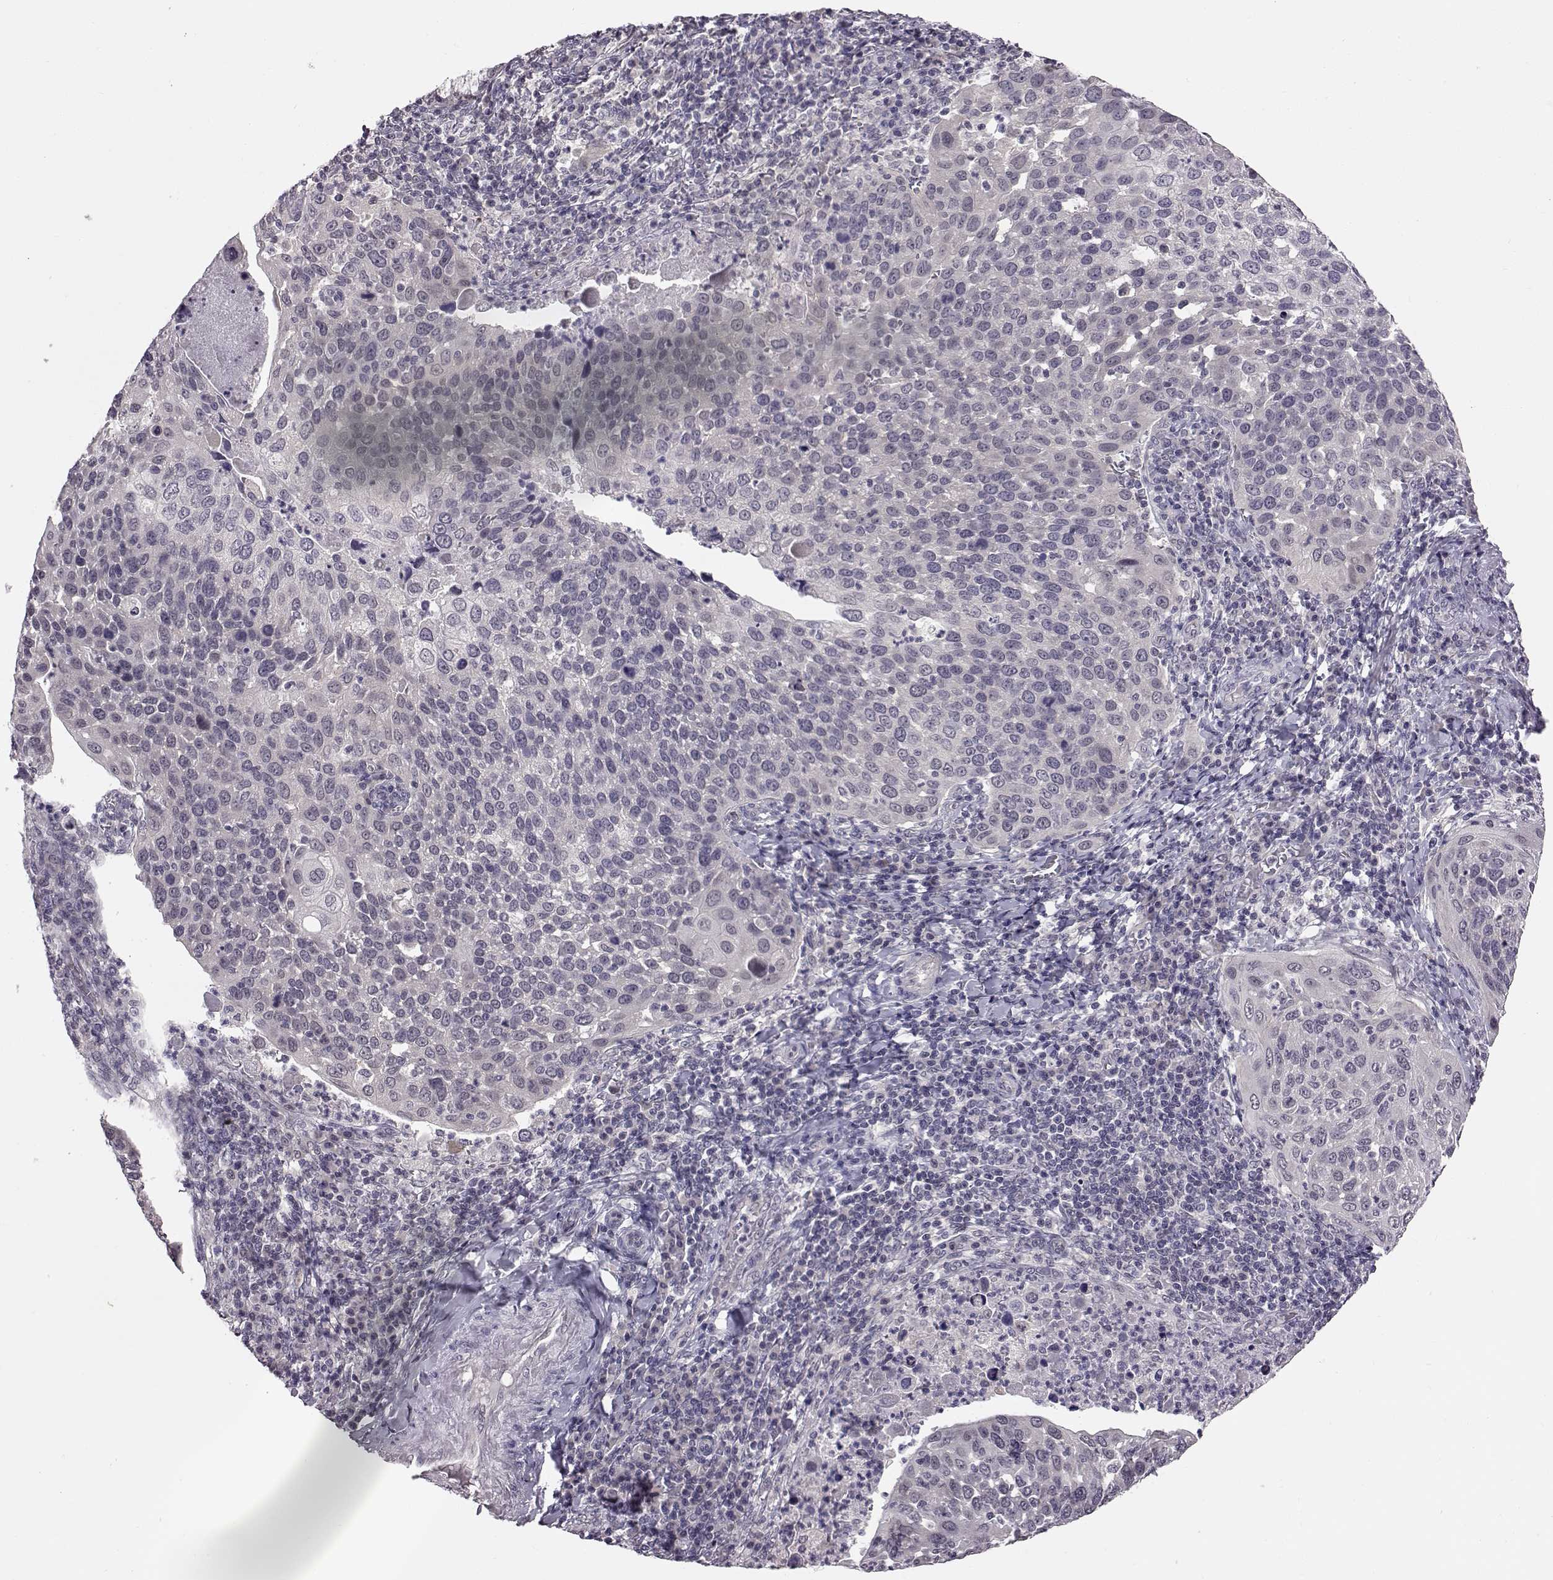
{"staining": {"intensity": "negative", "quantity": "none", "location": "none"}, "tissue": "cervical cancer", "cell_type": "Tumor cells", "image_type": "cancer", "snomed": [{"axis": "morphology", "description": "Squamous cell carcinoma, NOS"}, {"axis": "topography", "description": "Cervix"}], "caption": "Tumor cells are negative for protein expression in human cervical cancer (squamous cell carcinoma).", "gene": "C10orf62", "patient": {"sex": "female", "age": 54}}